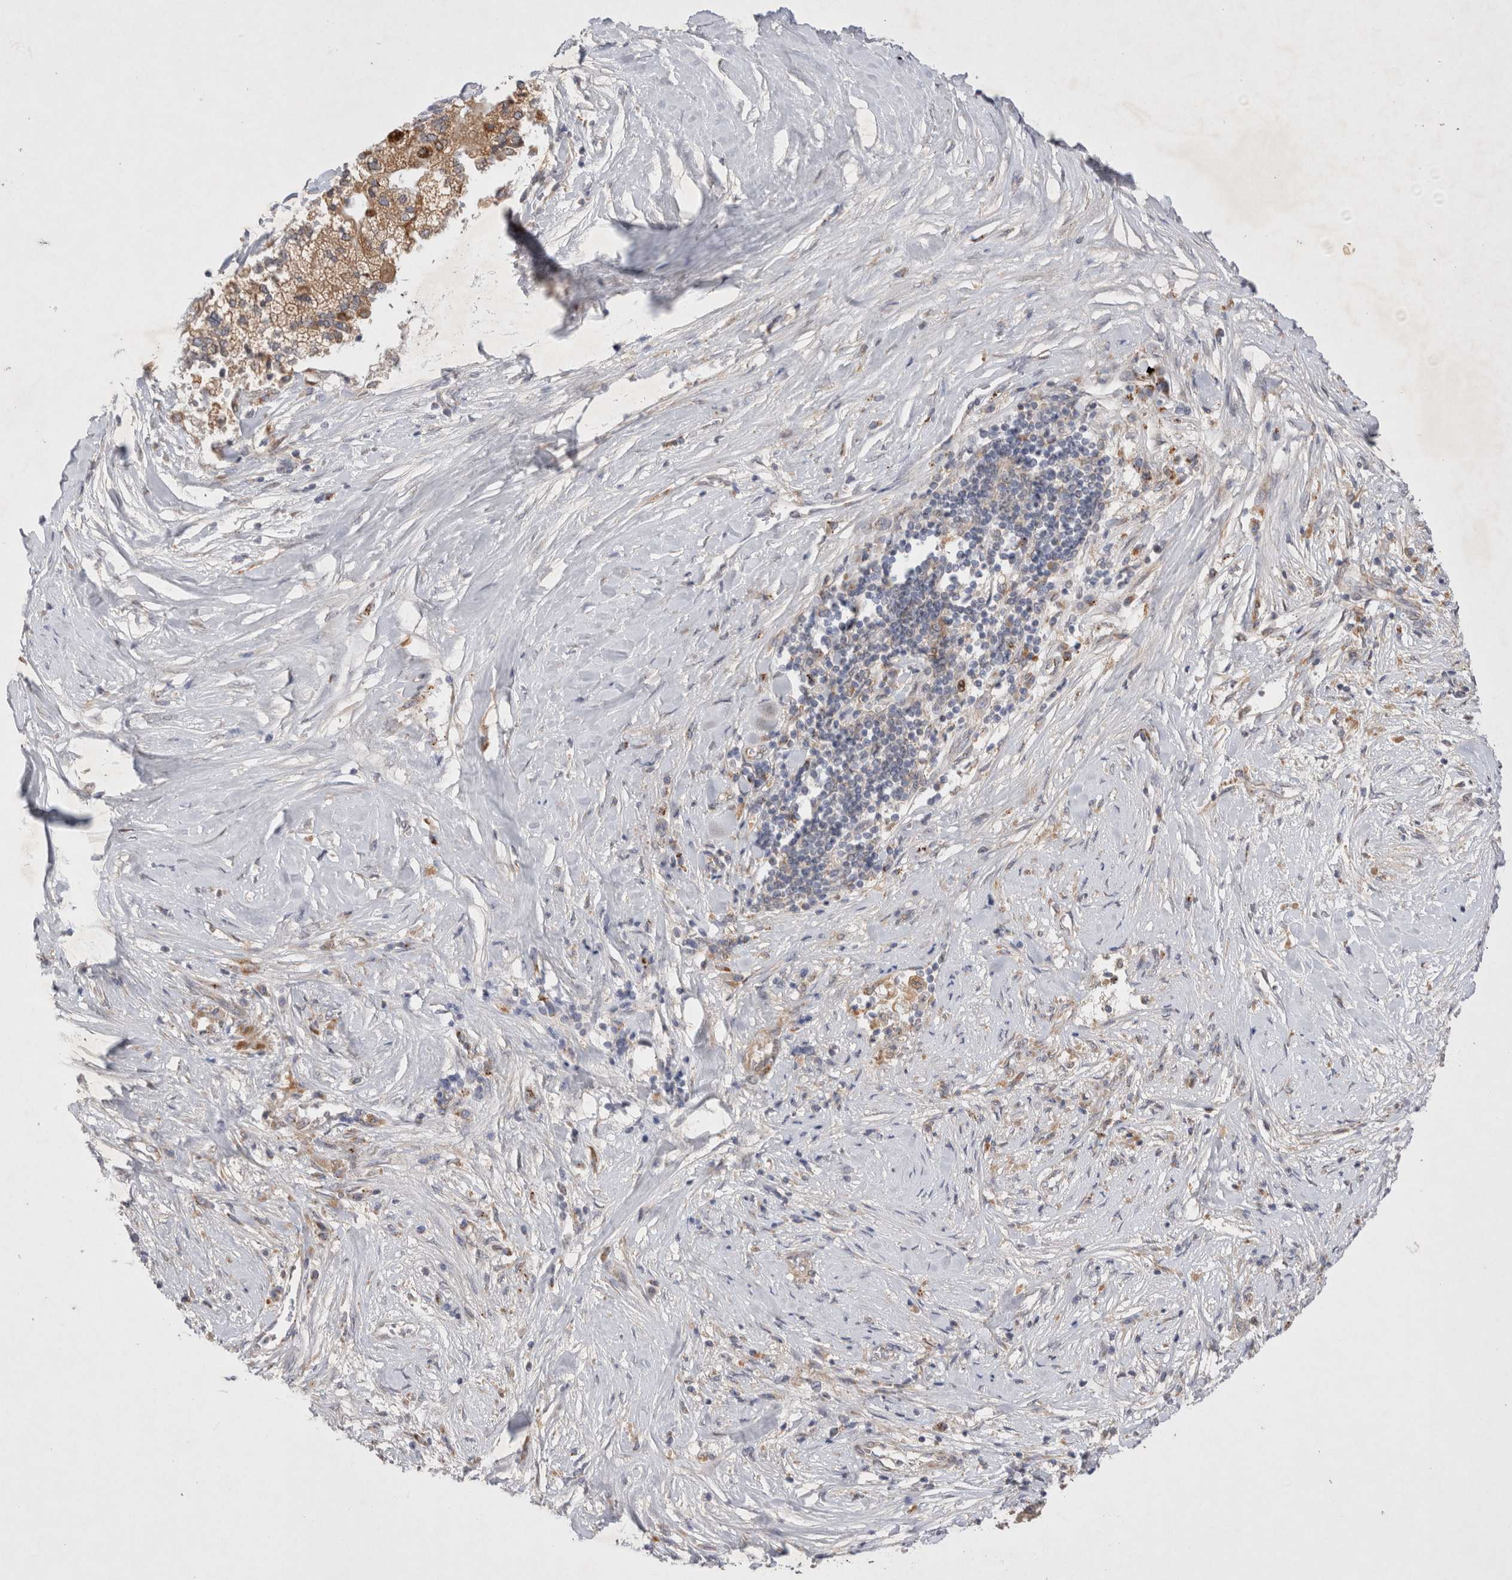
{"staining": {"intensity": "moderate", "quantity": "25%-75%", "location": "cytoplasmic/membranous"}, "tissue": "liver cancer", "cell_type": "Tumor cells", "image_type": "cancer", "snomed": [{"axis": "morphology", "description": "Cholangiocarcinoma"}, {"axis": "topography", "description": "Liver"}], "caption": "Cholangiocarcinoma (liver) stained with immunohistochemistry (IHC) reveals moderate cytoplasmic/membranous positivity in approximately 25%-75% of tumor cells. (DAB (3,3'-diaminobenzidine) = brown stain, brightfield microscopy at high magnification).", "gene": "NPC1", "patient": {"sex": "male", "age": 50}}